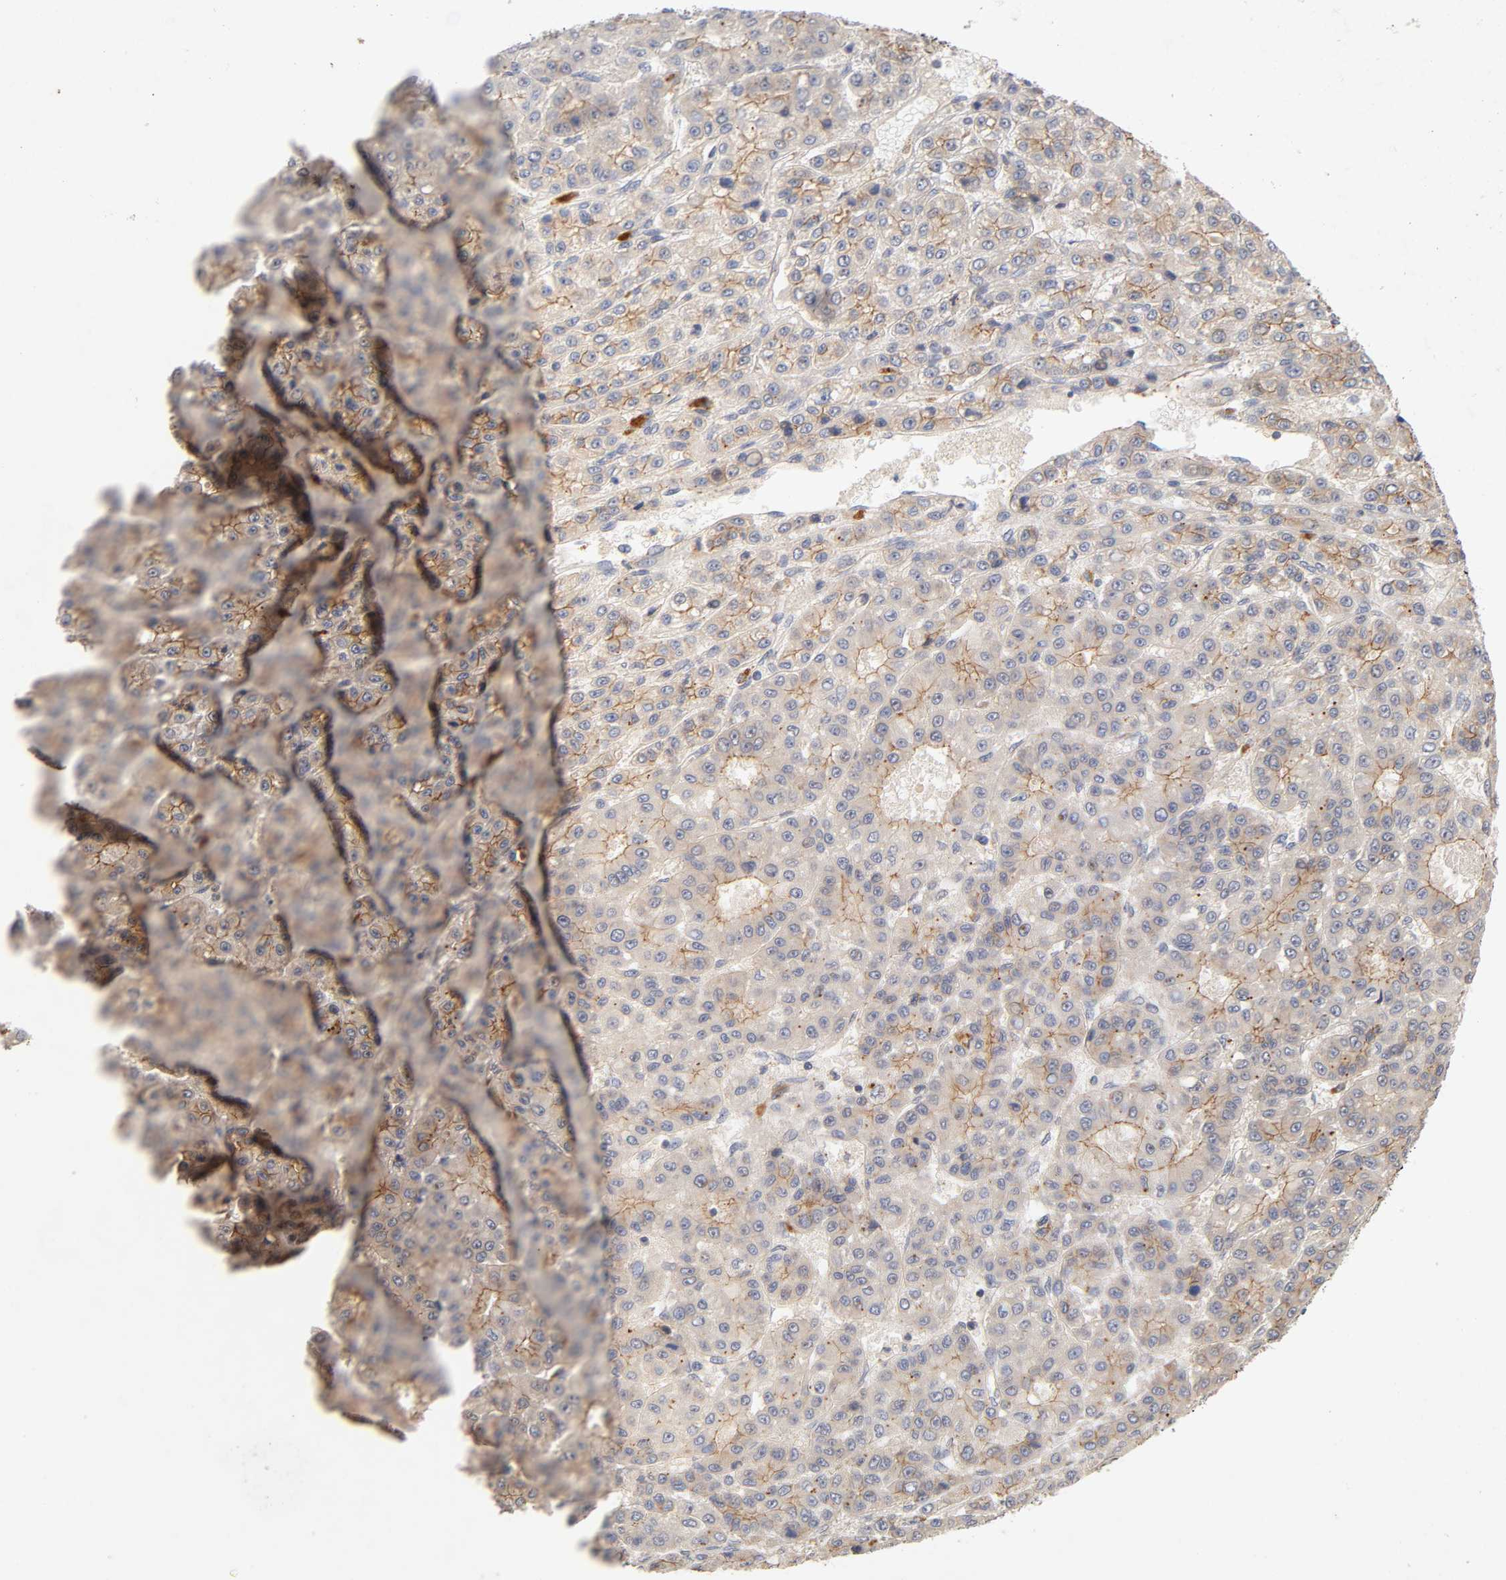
{"staining": {"intensity": "moderate", "quantity": ">75%", "location": "cytoplasmic/membranous"}, "tissue": "liver cancer", "cell_type": "Tumor cells", "image_type": "cancer", "snomed": [{"axis": "morphology", "description": "Carcinoma, Hepatocellular, NOS"}, {"axis": "topography", "description": "Liver"}], "caption": "An image showing moderate cytoplasmic/membranous expression in approximately >75% of tumor cells in hepatocellular carcinoma (liver), as visualized by brown immunohistochemical staining.", "gene": "PDZD11", "patient": {"sex": "male", "age": 70}}